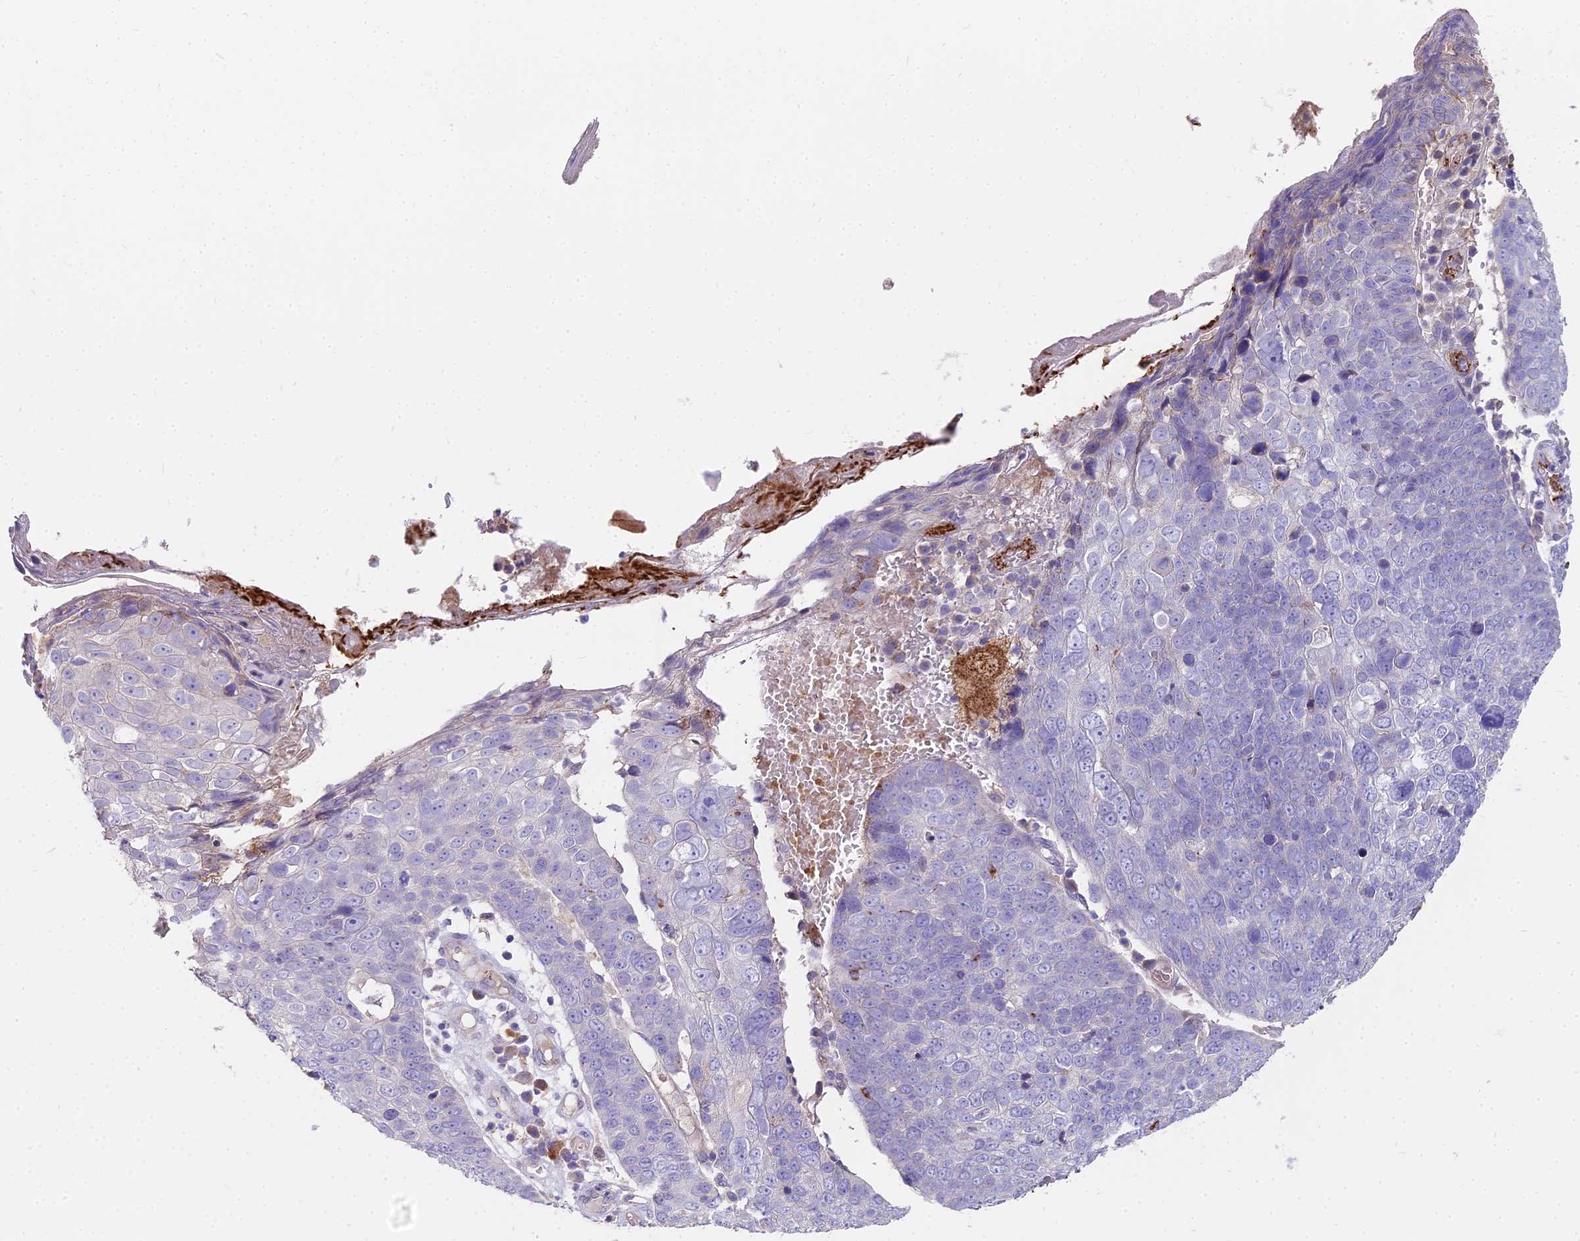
{"staining": {"intensity": "weak", "quantity": "<25%", "location": "cytoplasmic/membranous"}, "tissue": "skin cancer", "cell_type": "Tumor cells", "image_type": "cancer", "snomed": [{"axis": "morphology", "description": "Squamous cell carcinoma, NOS"}, {"axis": "topography", "description": "Skin"}], "caption": "The photomicrograph displays no staining of tumor cells in skin squamous cell carcinoma. (DAB (3,3'-diaminobenzidine) immunohistochemistry (IHC) with hematoxylin counter stain).", "gene": "FRMPD1", "patient": {"sex": "male", "age": 71}}